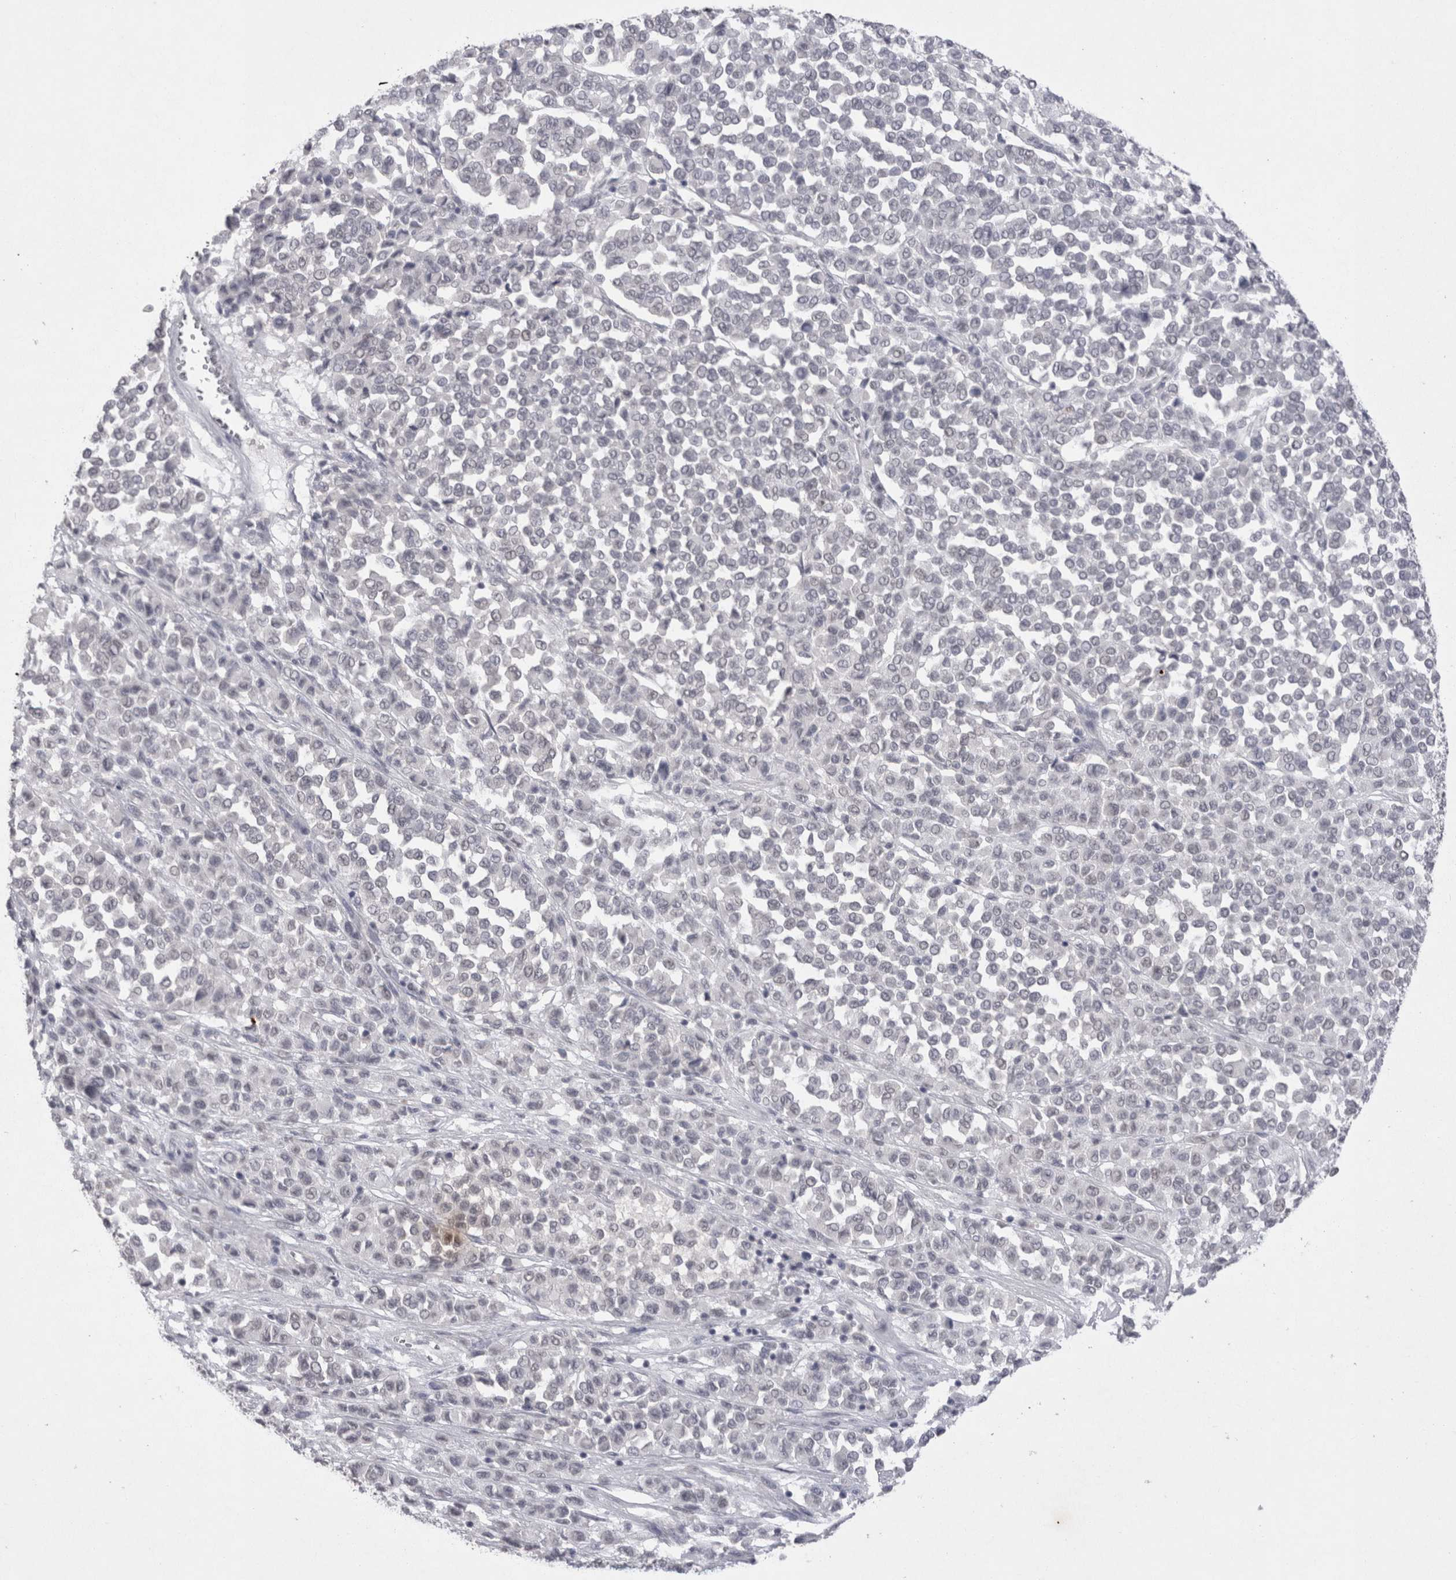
{"staining": {"intensity": "negative", "quantity": "none", "location": "none"}, "tissue": "melanoma", "cell_type": "Tumor cells", "image_type": "cancer", "snomed": [{"axis": "morphology", "description": "Malignant melanoma, Metastatic site"}, {"axis": "topography", "description": "Pancreas"}], "caption": "Immunohistochemistry (IHC) photomicrograph of malignant melanoma (metastatic site) stained for a protein (brown), which shows no expression in tumor cells.", "gene": "DDX4", "patient": {"sex": "female", "age": 30}}